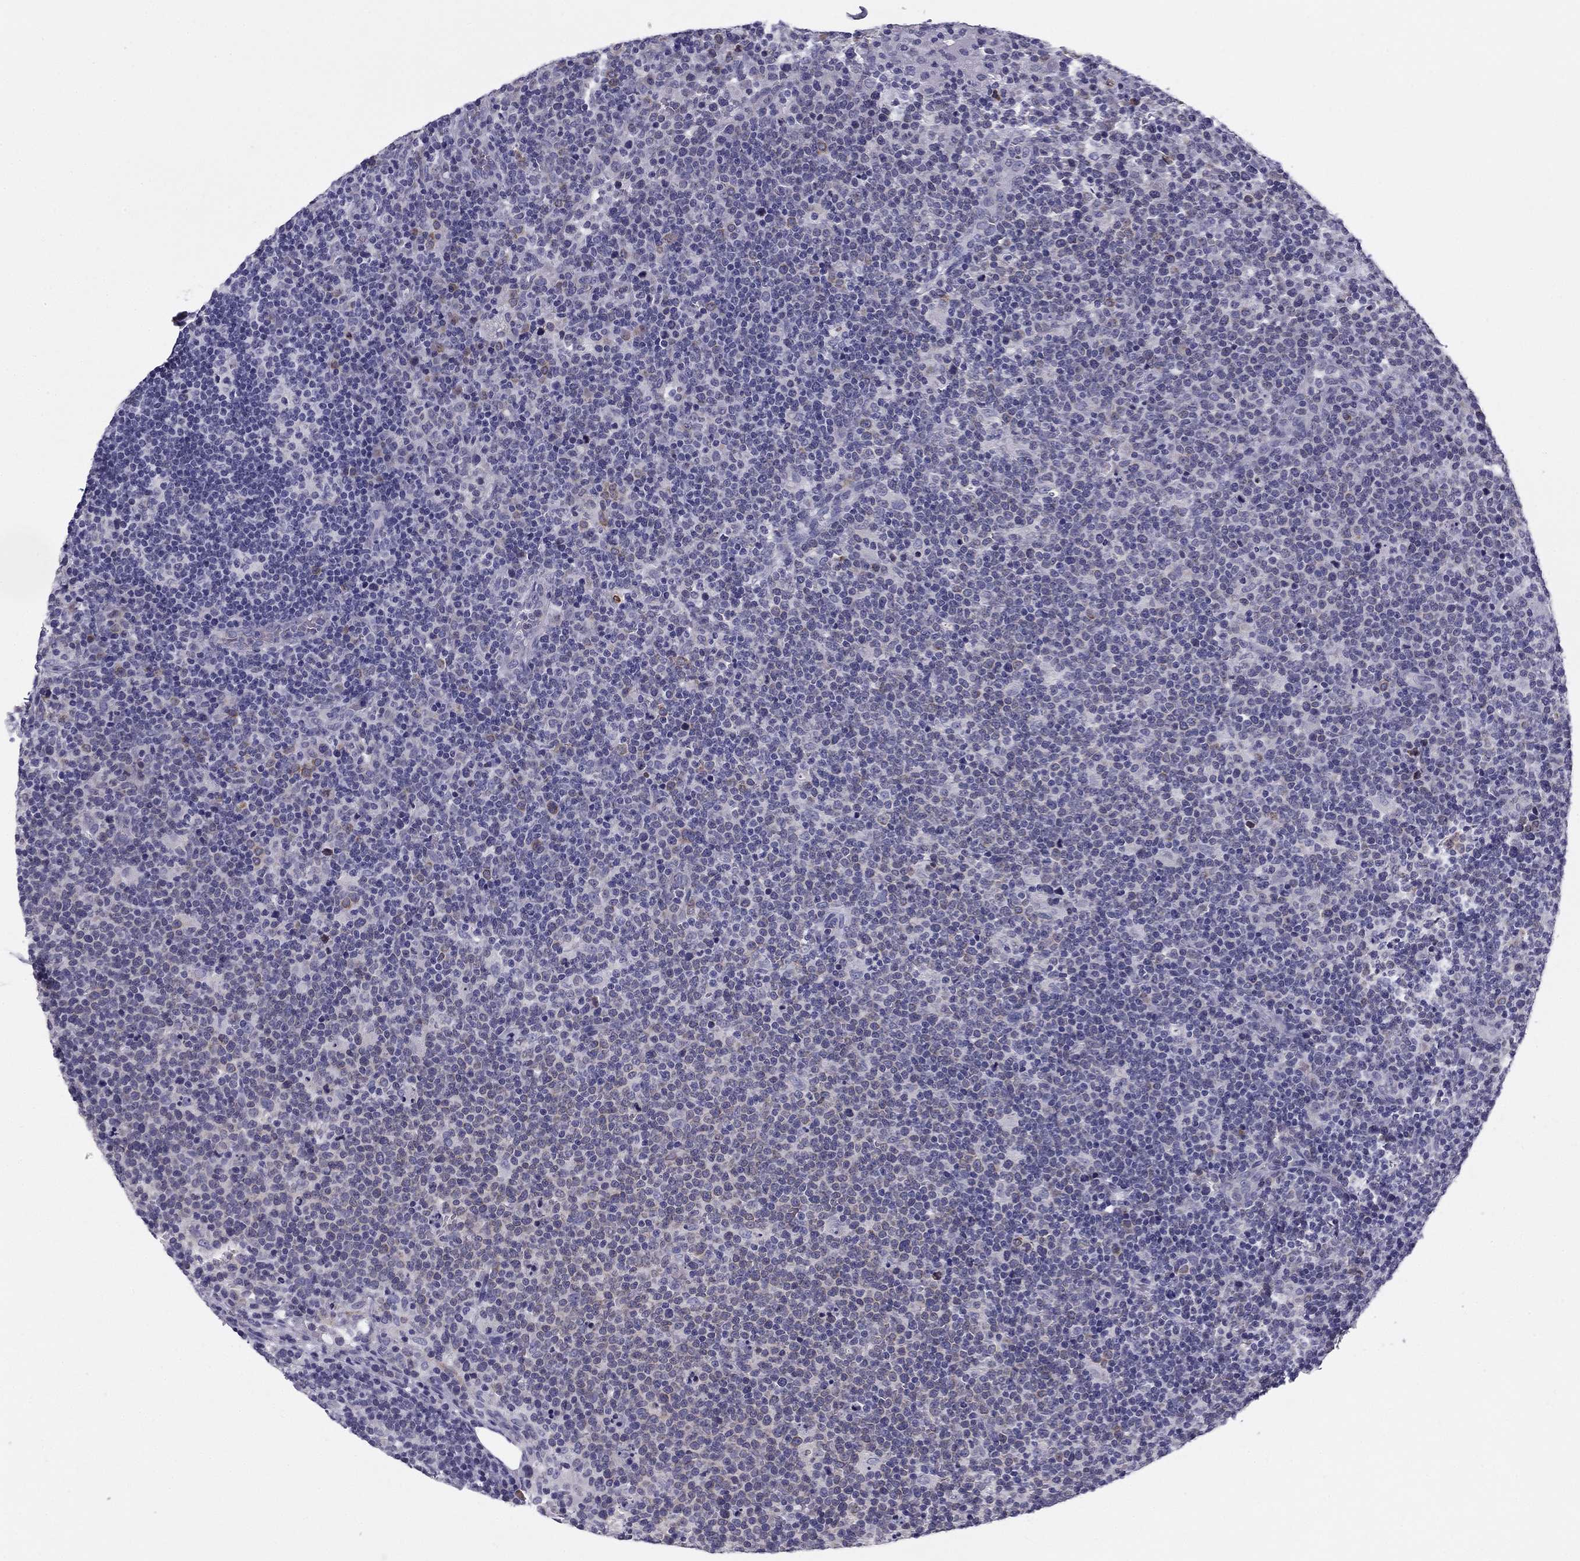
{"staining": {"intensity": "moderate", "quantity": "<25%", "location": "cytoplasmic/membranous"}, "tissue": "lymphoma", "cell_type": "Tumor cells", "image_type": "cancer", "snomed": [{"axis": "morphology", "description": "Malignant lymphoma, non-Hodgkin's type, High grade"}, {"axis": "topography", "description": "Lymph node"}], "caption": "IHC micrograph of neoplastic tissue: lymphoma stained using immunohistochemistry shows low levels of moderate protein expression localized specifically in the cytoplasmic/membranous of tumor cells, appearing as a cytoplasmic/membranous brown color.", "gene": "TMED3", "patient": {"sex": "male", "age": 61}}